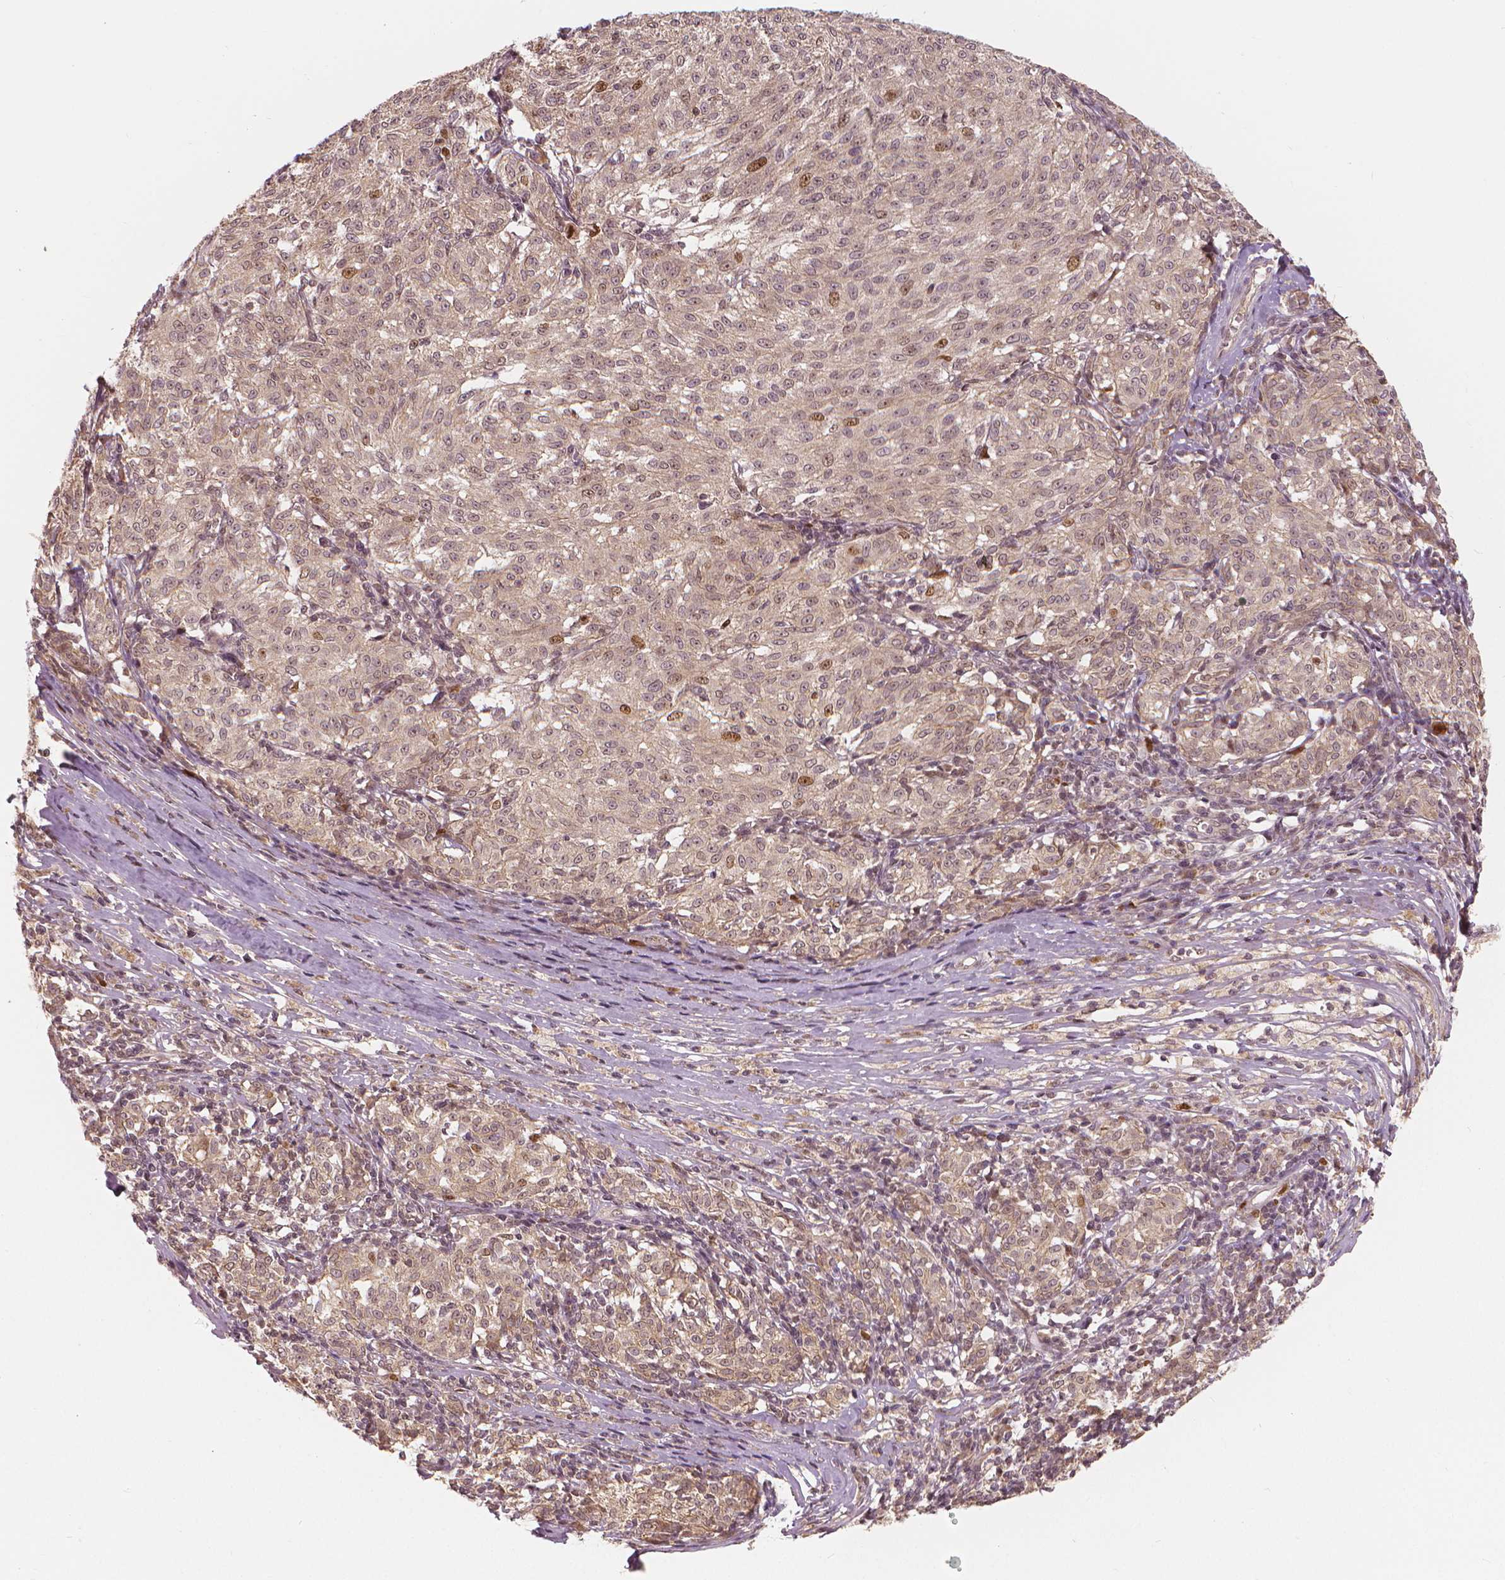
{"staining": {"intensity": "weak", "quantity": "25%-75%", "location": "cytoplasmic/membranous,nuclear"}, "tissue": "melanoma", "cell_type": "Tumor cells", "image_type": "cancer", "snomed": [{"axis": "morphology", "description": "Malignant melanoma, NOS"}, {"axis": "topography", "description": "Skin"}], "caption": "Weak cytoplasmic/membranous and nuclear expression for a protein is seen in approximately 25%-75% of tumor cells of melanoma using IHC.", "gene": "NSD2", "patient": {"sex": "female", "age": 72}}